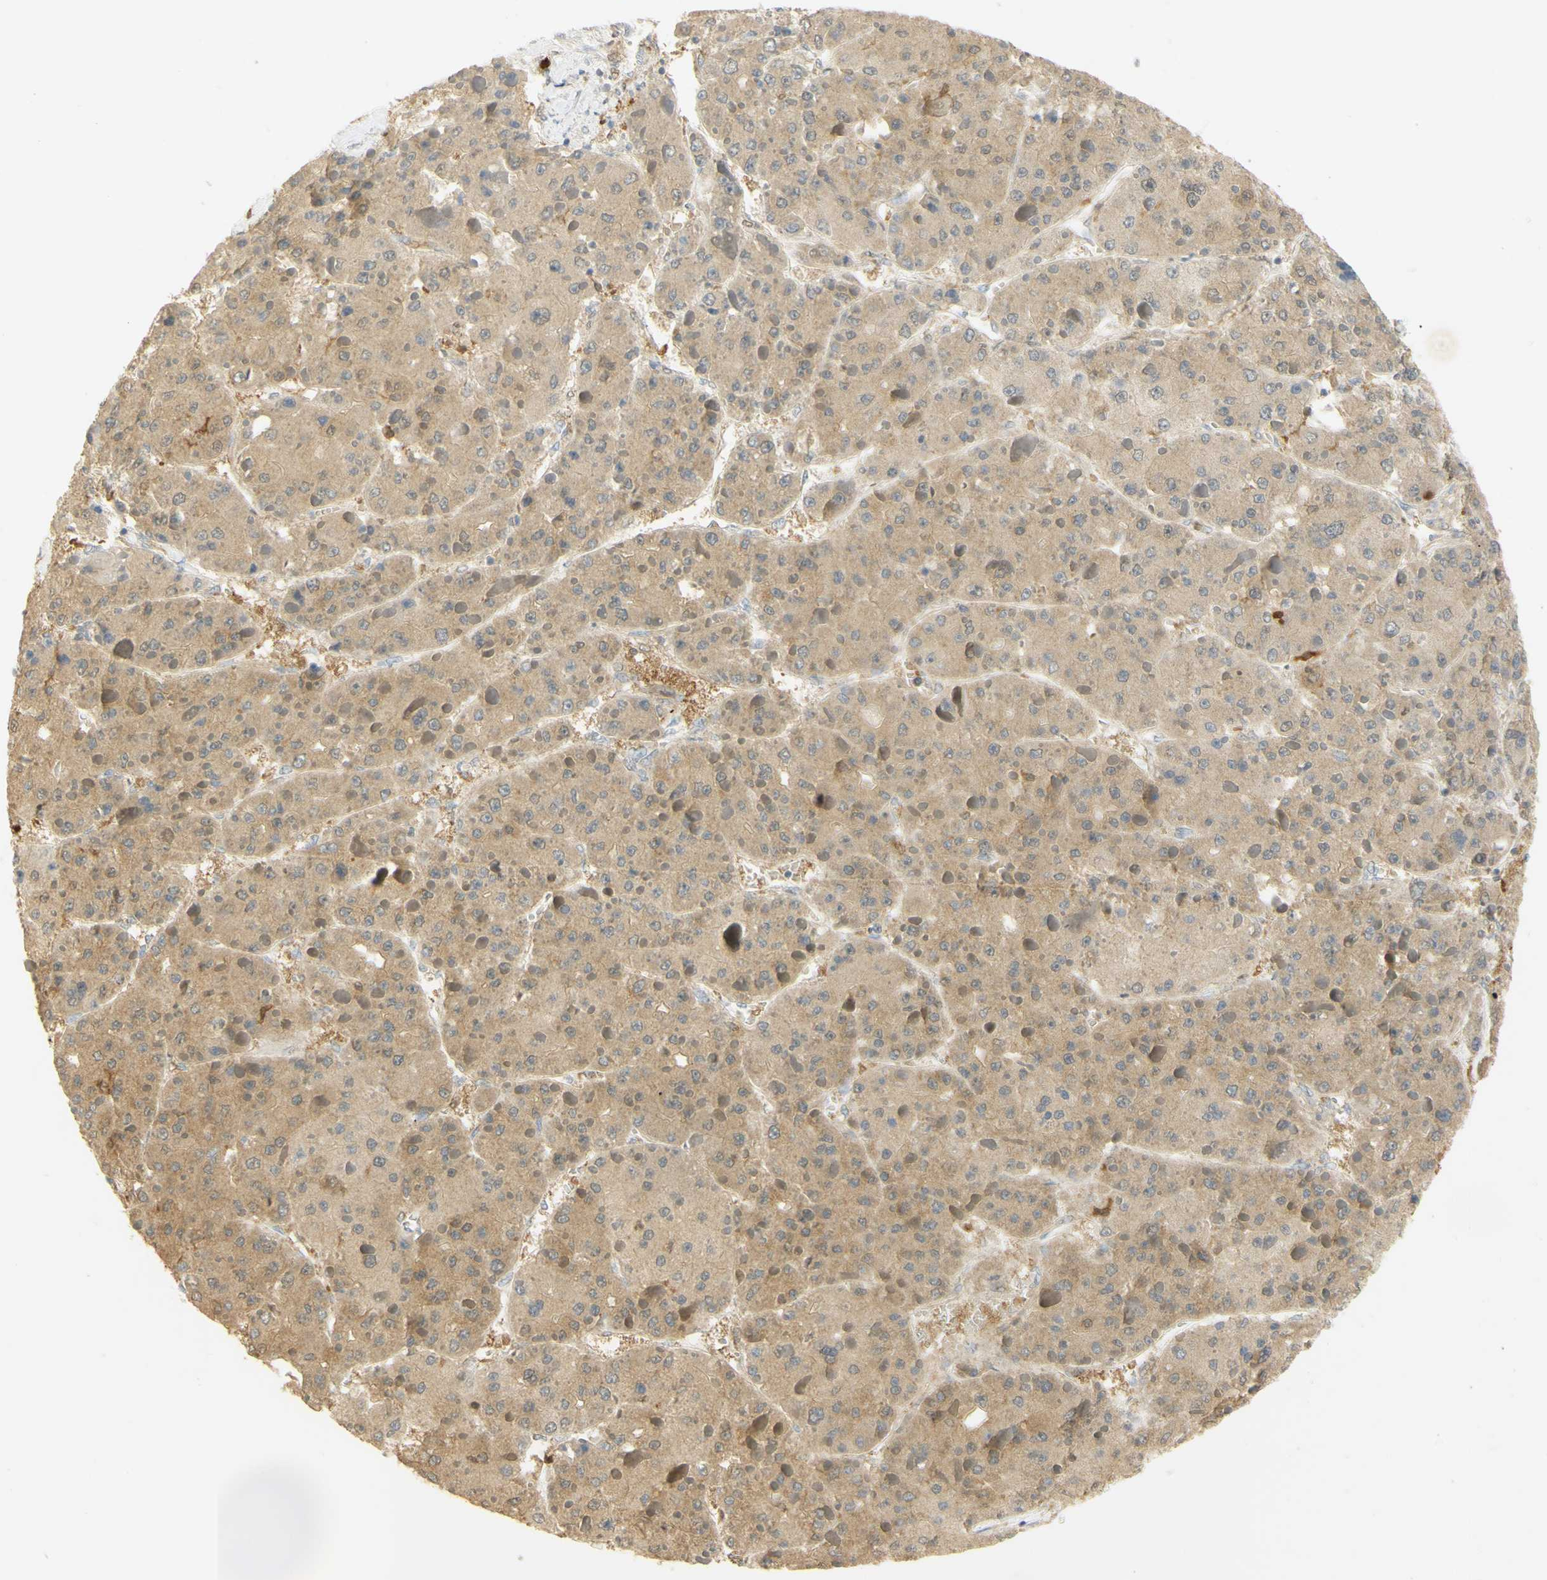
{"staining": {"intensity": "weak", "quantity": ">75%", "location": "cytoplasmic/membranous"}, "tissue": "liver cancer", "cell_type": "Tumor cells", "image_type": "cancer", "snomed": [{"axis": "morphology", "description": "Carcinoma, Hepatocellular, NOS"}, {"axis": "topography", "description": "Liver"}], "caption": "Immunohistochemistry photomicrograph of neoplastic tissue: human liver cancer stained using immunohistochemistry shows low levels of weak protein expression localized specifically in the cytoplasmic/membranous of tumor cells, appearing as a cytoplasmic/membranous brown color.", "gene": "PAK1", "patient": {"sex": "female", "age": 73}}